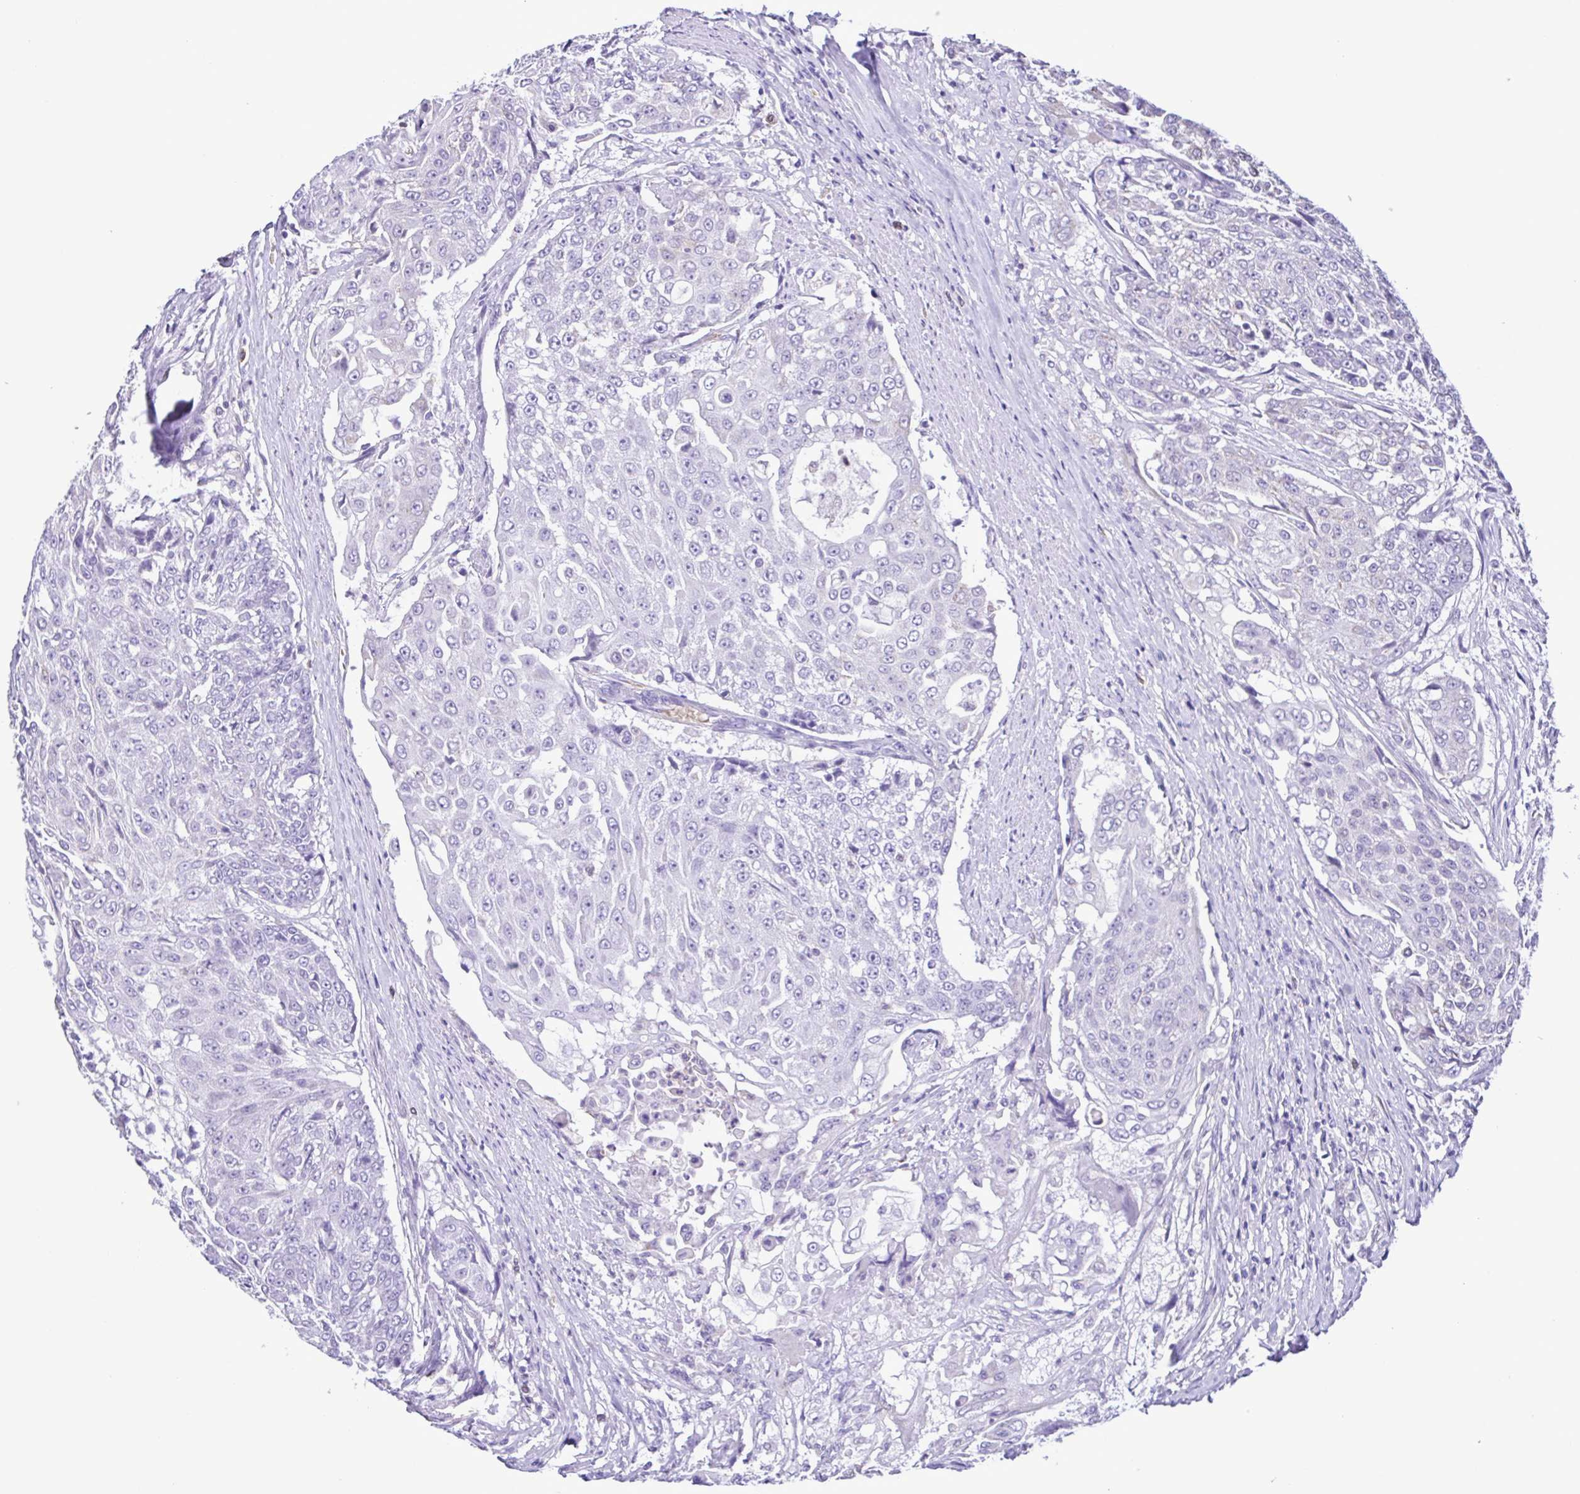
{"staining": {"intensity": "negative", "quantity": "none", "location": "none"}, "tissue": "urothelial cancer", "cell_type": "Tumor cells", "image_type": "cancer", "snomed": [{"axis": "morphology", "description": "Urothelial carcinoma, High grade"}, {"axis": "topography", "description": "Urinary bladder"}], "caption": "The histopathology image displays no staining of tumor cells in urothelial cancer. Nuclei are stained in blue.", "gene": "CBY2", "patient": {"sex": "female", "age": 63}}